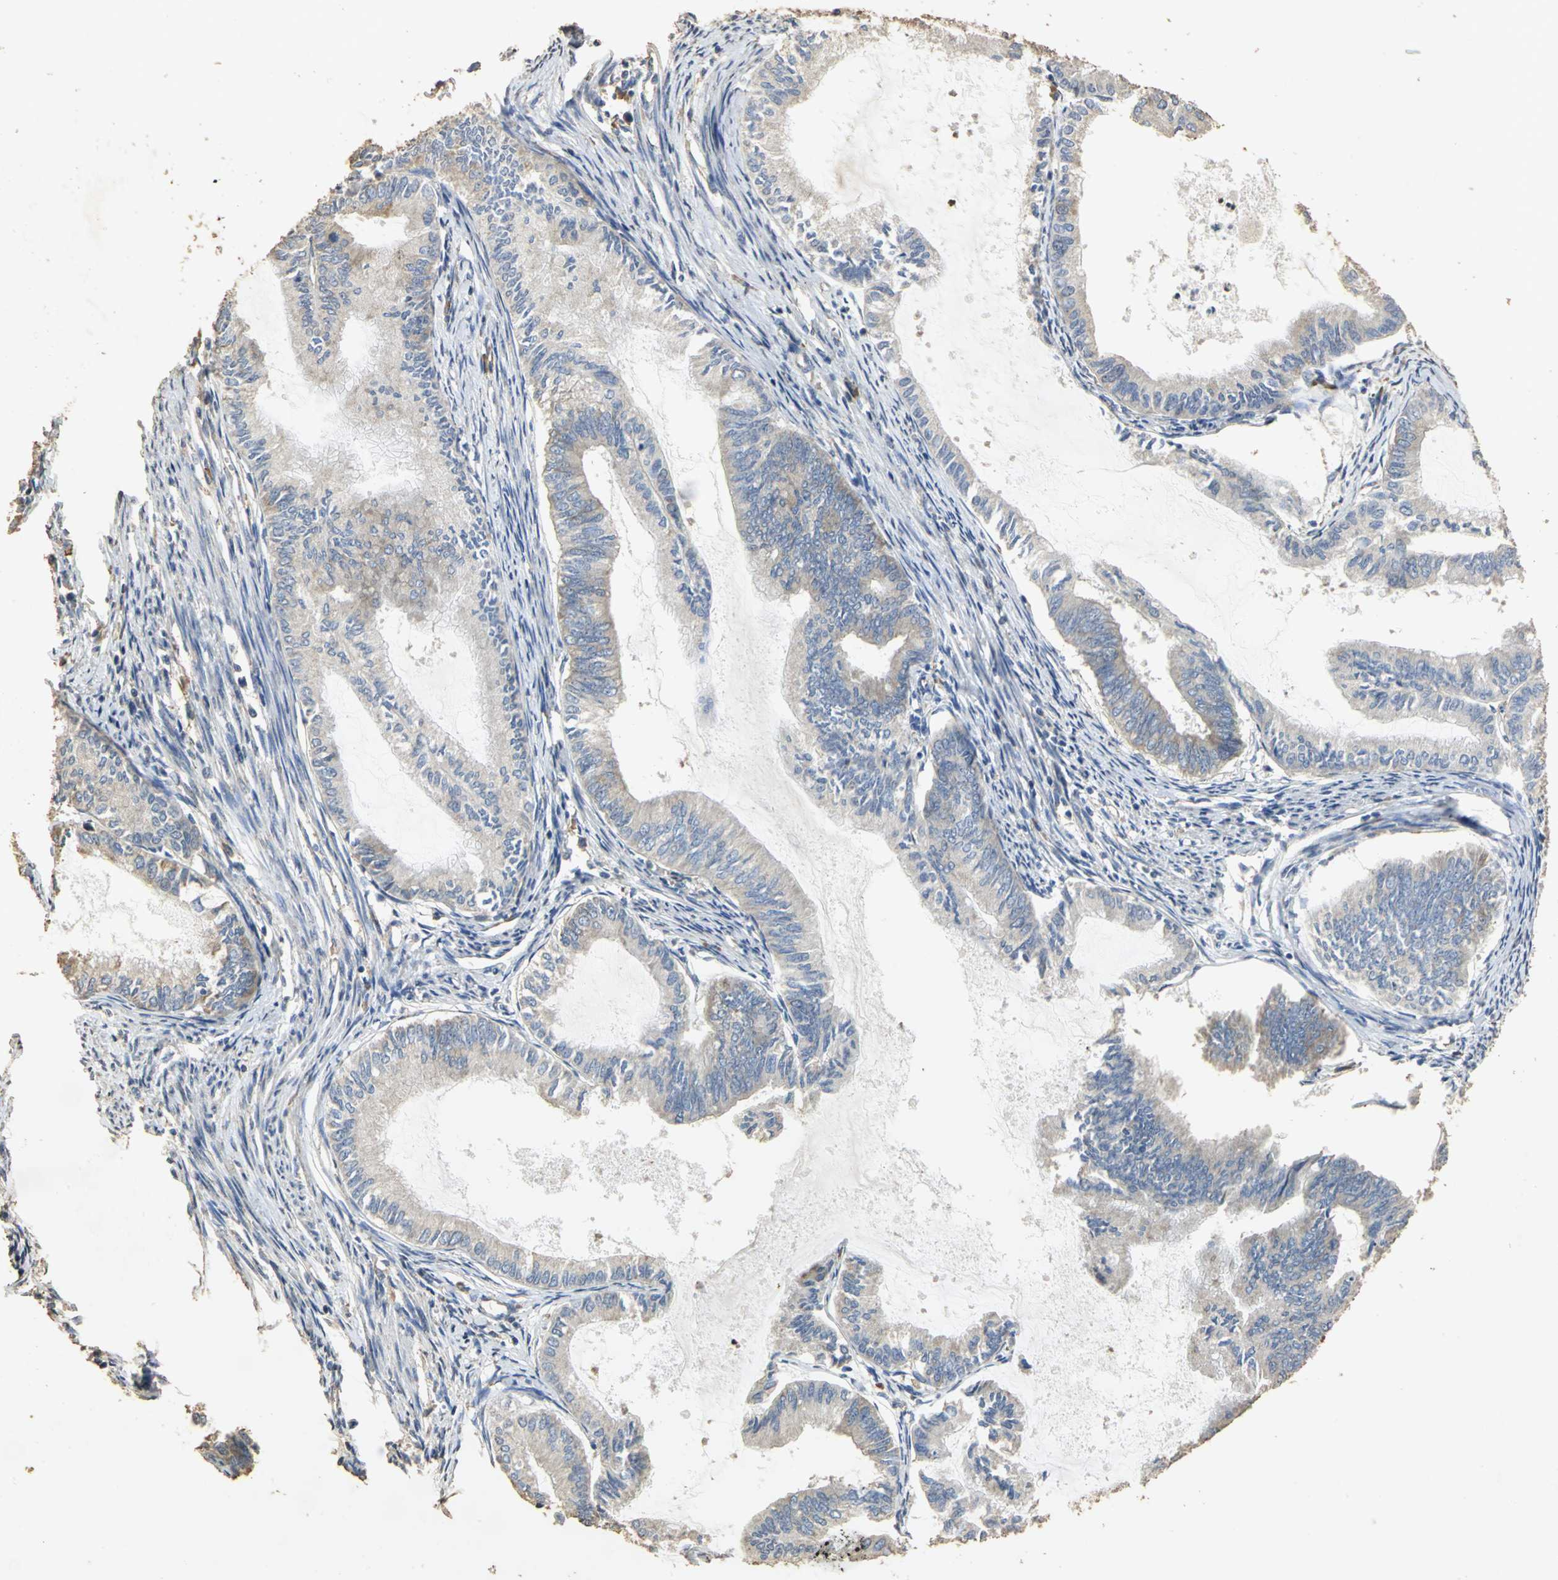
{"staining": {"intensity": "weak", "quantity": "25%-75%", "location": "cytoplasmic/membranous"}, "tissue": "endometrial cancer", "cell_type": "Tumor cells", "image_type": "cancer", "snomed": [{"axis": "morphology", "description": "Adenocarcinoma, NOS"}, {"axis": "topography", "description": "Endometrium"}], "caption": "Protein staining of endometrial cancer tissue shows weak cytoplasmic/membranous staining in approximately 25%-75% of tumor cells.", "gene": "ACSL4", "patient": {"sex": "female", "age": 86}}